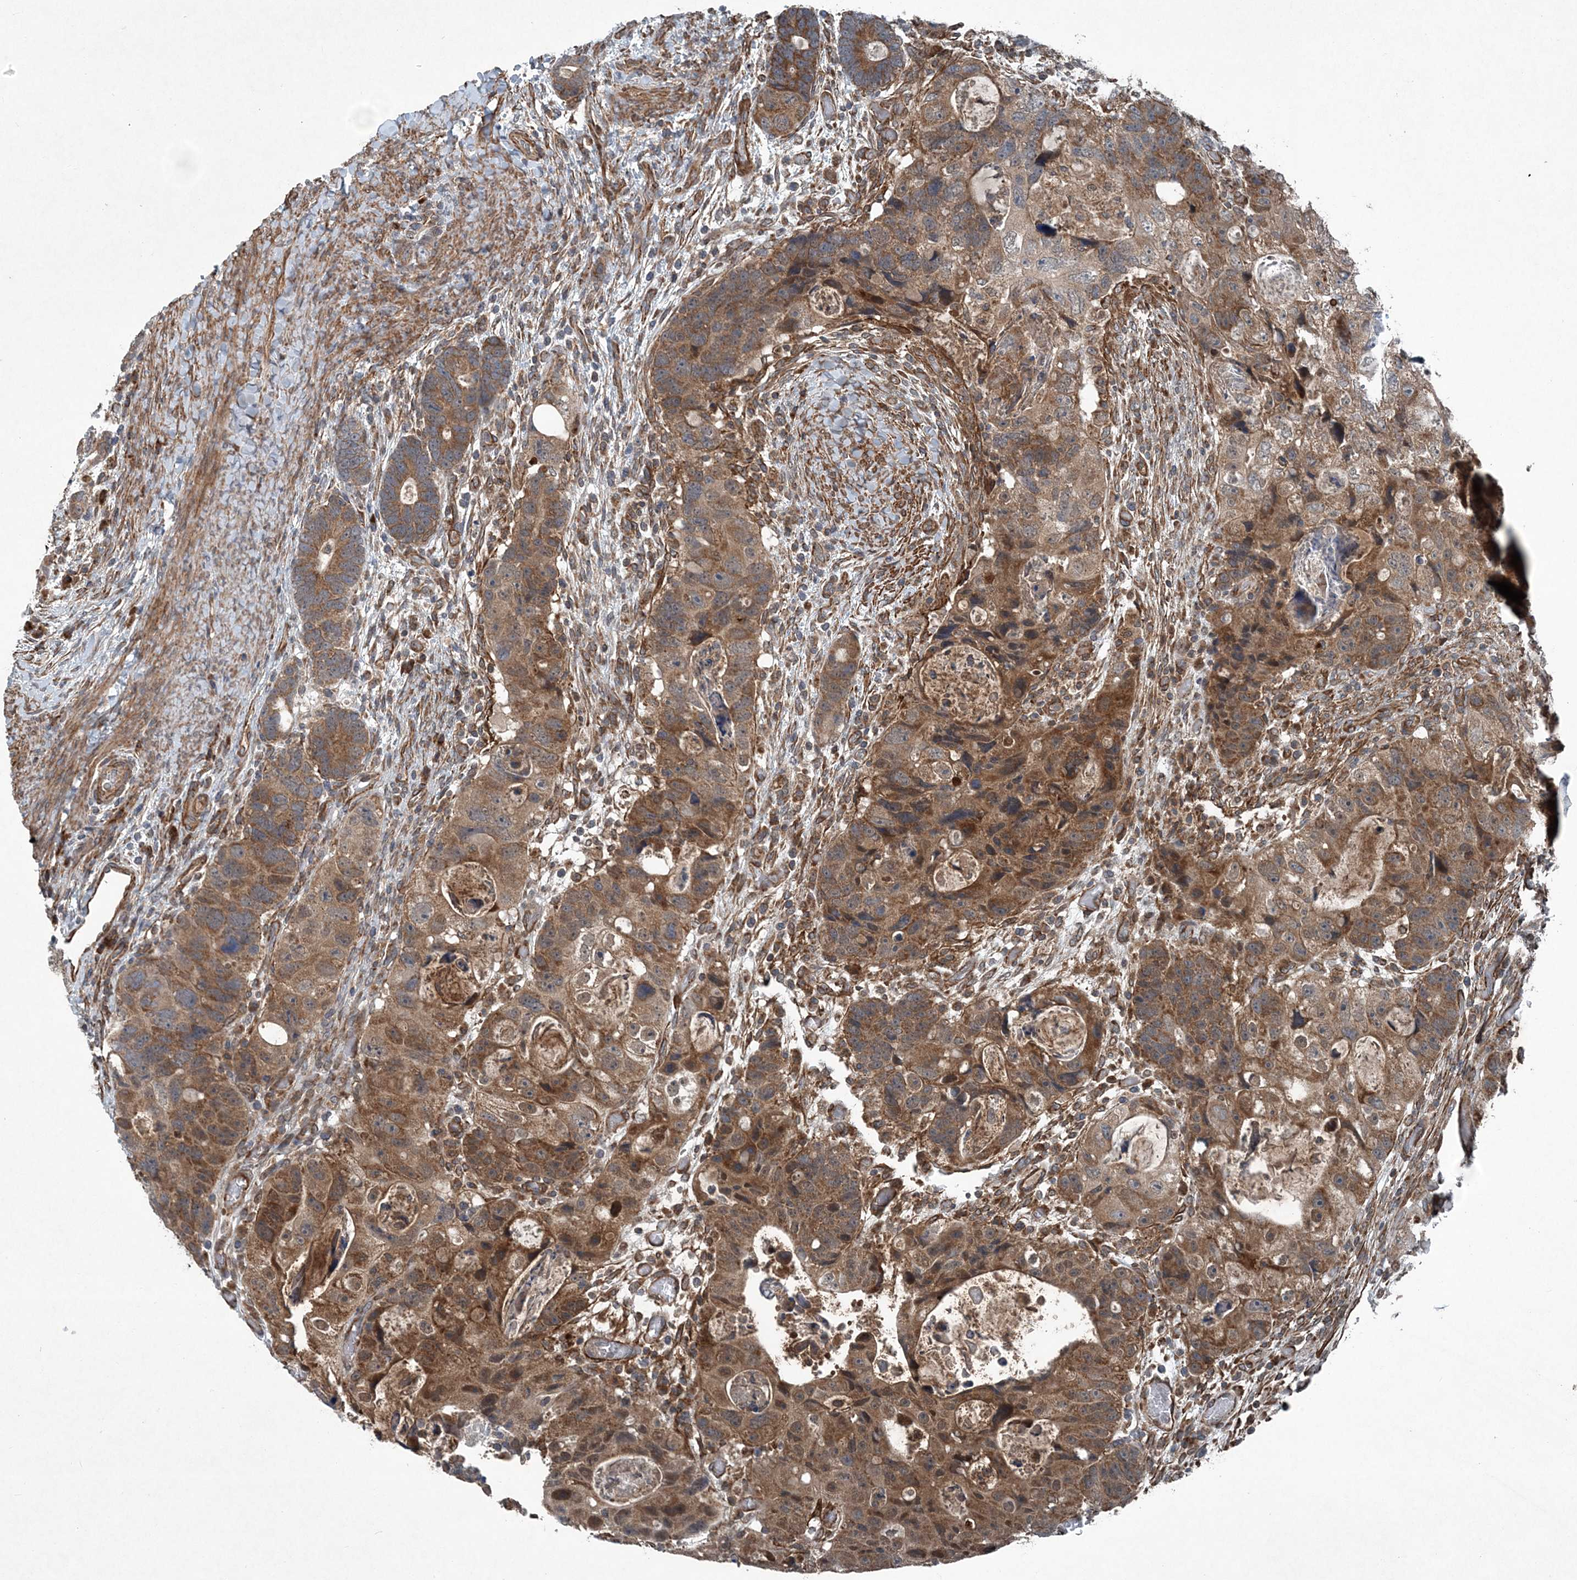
{"staining": {"intensity": "moderate", "quantity": ">75%", "location": "cytoplasmic/membranous"}, "tissue": "colorectal cancer", "cell_type": "Tumor cells", "image_type": "cancer", "snomed": [{"axis": "morphology", "description": "Adenocarcinoma, NOS"}, {"axis": "topography", "description": "Rectum"}], "caption": "Immunohistochemistry (IHC) of colorectal cancer (adenocarcinoma) displays medium levels of moderate cytoplasmic/membranous staining in about >75% of tumor cells.", "gene": "NDUFA2", "patient": {"sex": "male", "age": 59}}